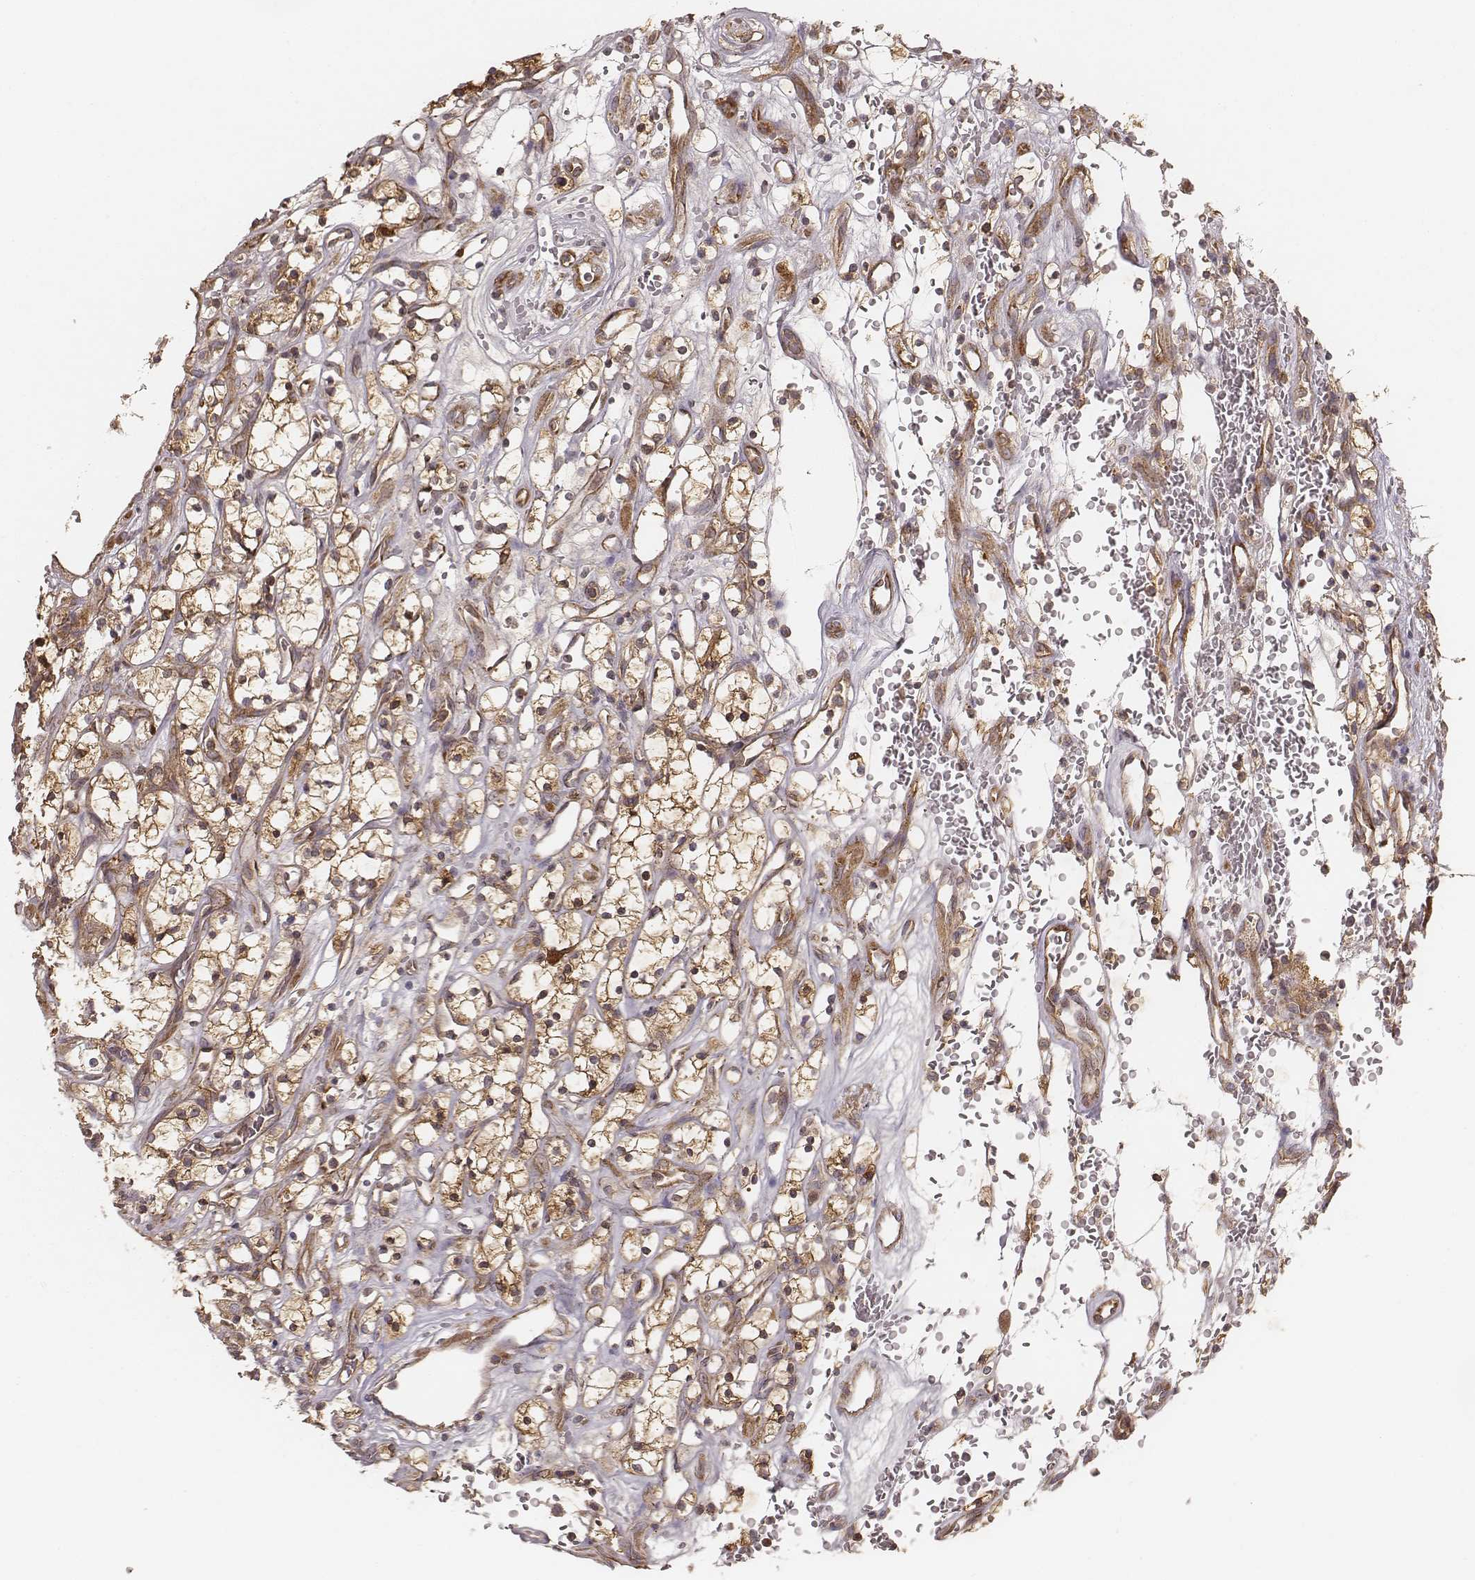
{"staining": {"intensity": "moderate", "quantity": ">75%", "location": "cytoplasmic/membranous"}, "tissue": "renal cancer", "cell_type": "Tumor cells", "image_type": "cancer", "snomed": [{"axis": "morphology", "description": "Adenocarcinoma, NOS"}, {"axis": "topography", "description": "Kidney"}], "caption": "Immunohistochemical staining of human adenocarcinoma (renal) reveals moderate cytoplasmic/membranous protein expression in about >75% of tumor cells. The staining was performed using DAB, with brown indicating positive protein expression. Nuclei are stained blue with hematoxylin.", "gene": "CARS1", "patient": {"sex": "female", "age": 64}}